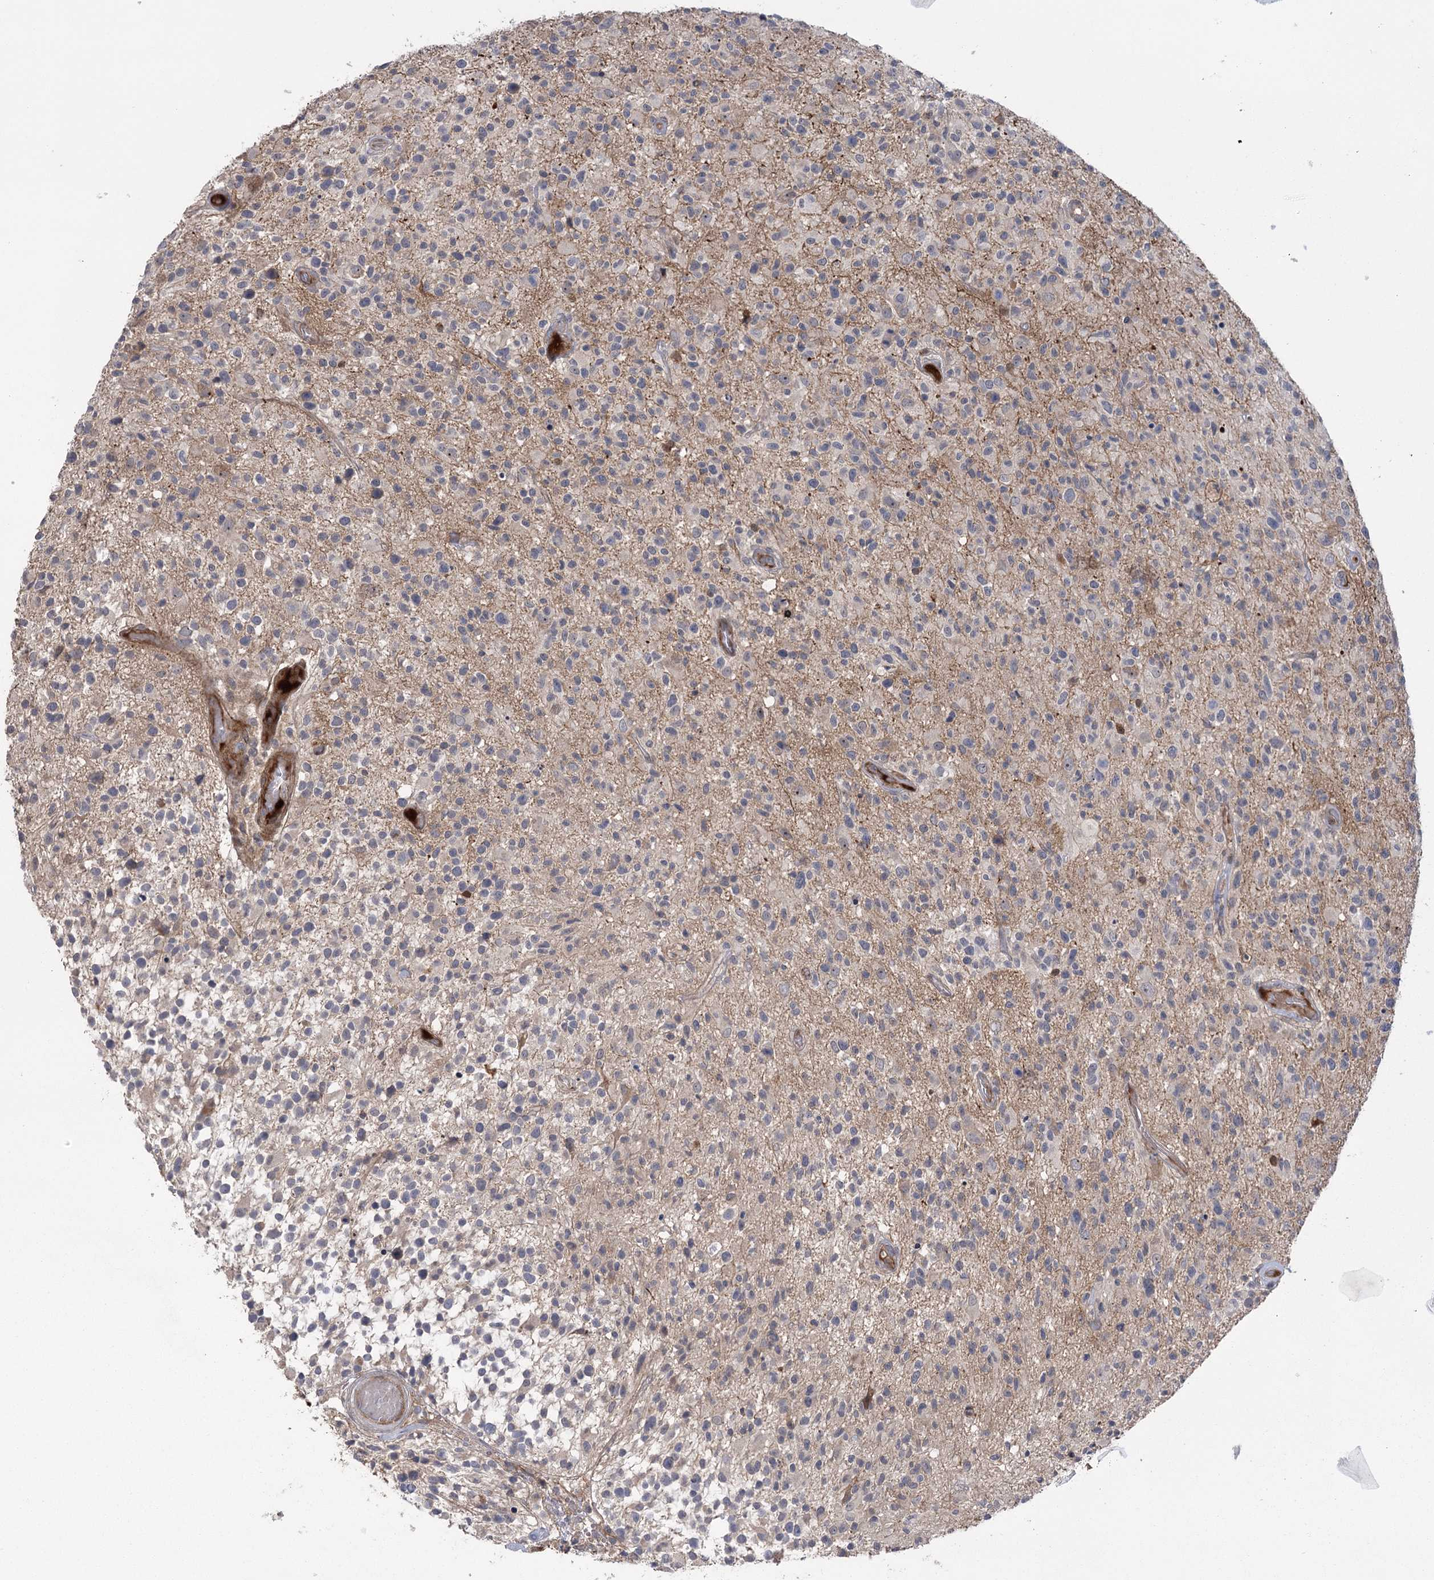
{"staining": {"intensity": "negative", "quantity": "none", "location": "none"}, "tissue": "glioma", "cell_type": "Tumor cells", "image_type": "cancer", "snomed": [{"axis": "morphology", "description": "Glioma, malignant, High grade"}, {"axis": "morphology", "description": "Glioblastoma, NOS"}, {"axis": "topography", "description": "Brain"}], "caption": "Tumor cells are negative for brown protein staining in glioma.", "gene": "KCNN2", "patient": {"sex": "male", "age": 60}}